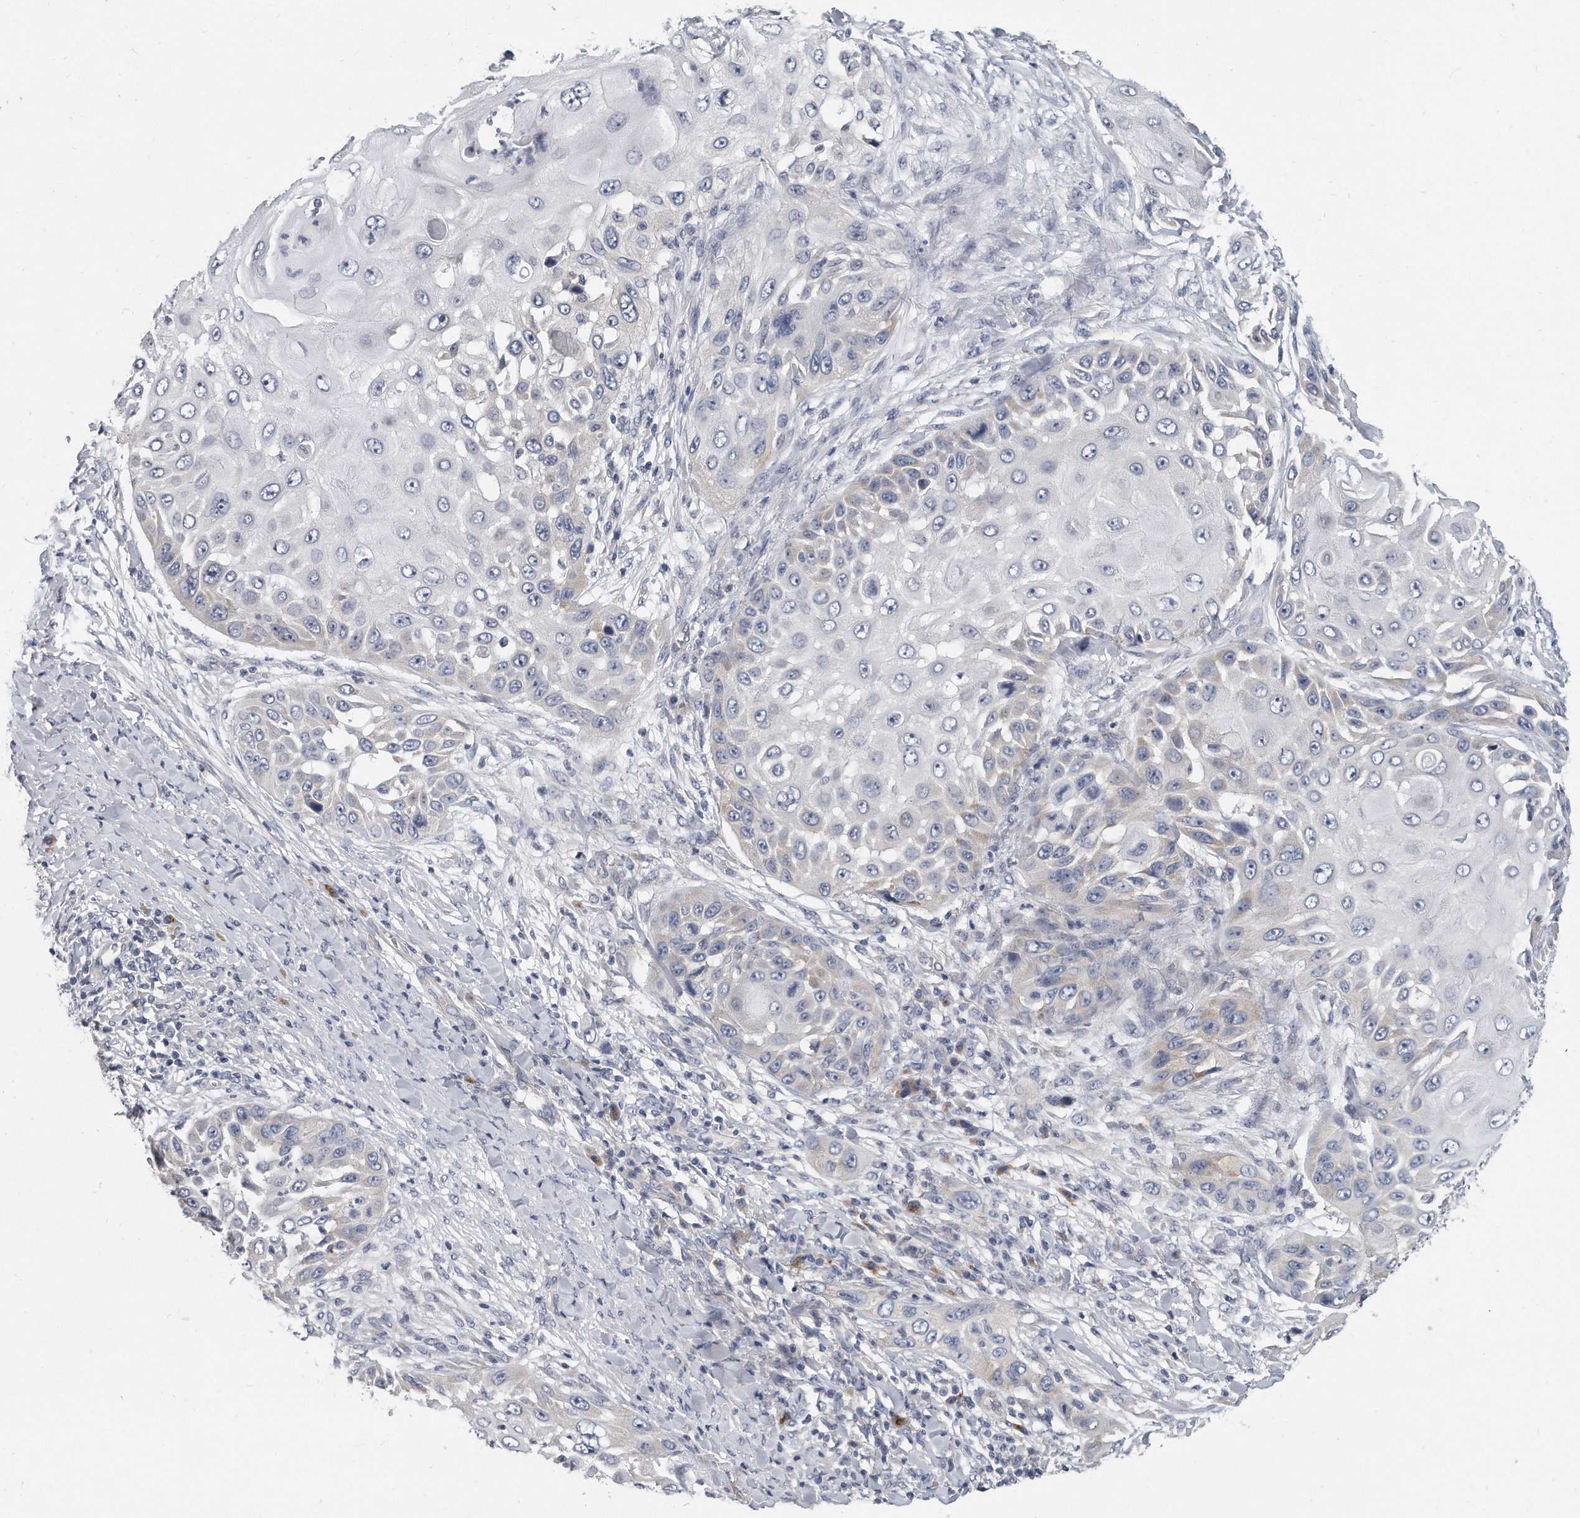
{"staining": {"intensity": "negative", "quantity": "none", "location": "none"}, "tissue": "skin cancer", "cell_type": "Tumor cells", "image_type": "cancer", "snomed": [{"axis": "morphology", "description": "Squamous cell carcinoma, NOS"}, {"axis": "topography", "description": "Skin"}], "caption": "Human squamous cell carcinoma (skin) stained for a protein using immunohistochemistry (IHC) reveals no expression in tumor cells.", "gene": "PLEKHA6", "patient": {"sex": "female", "age": 44}}